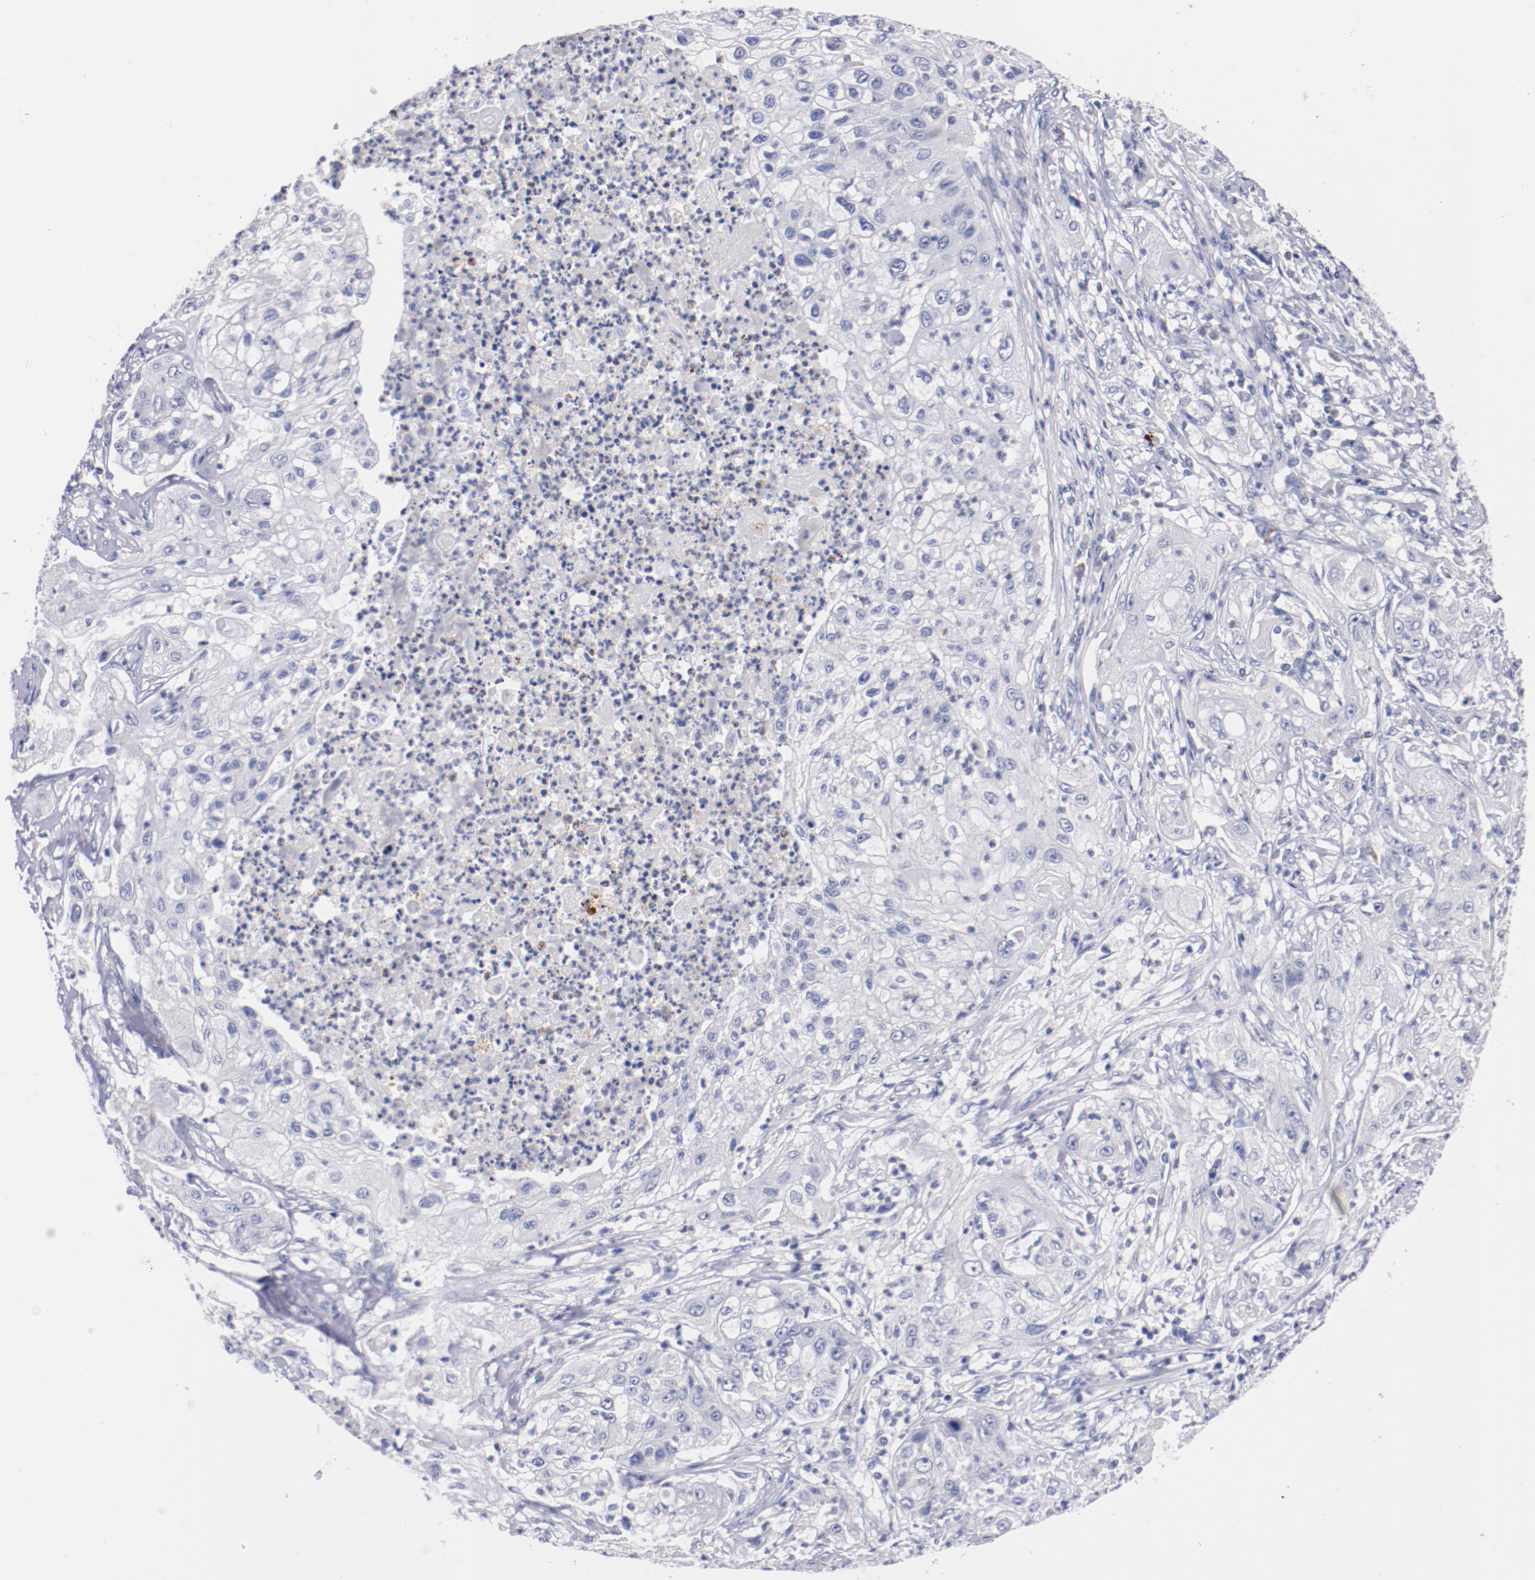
{"staining": {"intensity": "negative", "quantity": "none", "location": "none"}, "tissue": "lung cancer", "cell_type": "Tumor cells", "image_type": "cancer", "snomed": [{"axis": "morphology", "description": "Inflammation, NOS"}, {"axis": "morphology", "description": "Squamous cell carcinoma, NOS"}, {"axis": "topography", "description": "Lymph node"}, {"axis": "topography", "description": "Soft tissue"}, {"axis": "topography", "description": "Lung"}], "caption": "An immunohistochemistry (IHC) histopathology image of lung squamous cell carcinoma is shown. There is no staining in tumor cells of lung squamous cell carcinoma.", "gene": "CNTNAP2", "patient": {"sex": "male", "age": 66}}